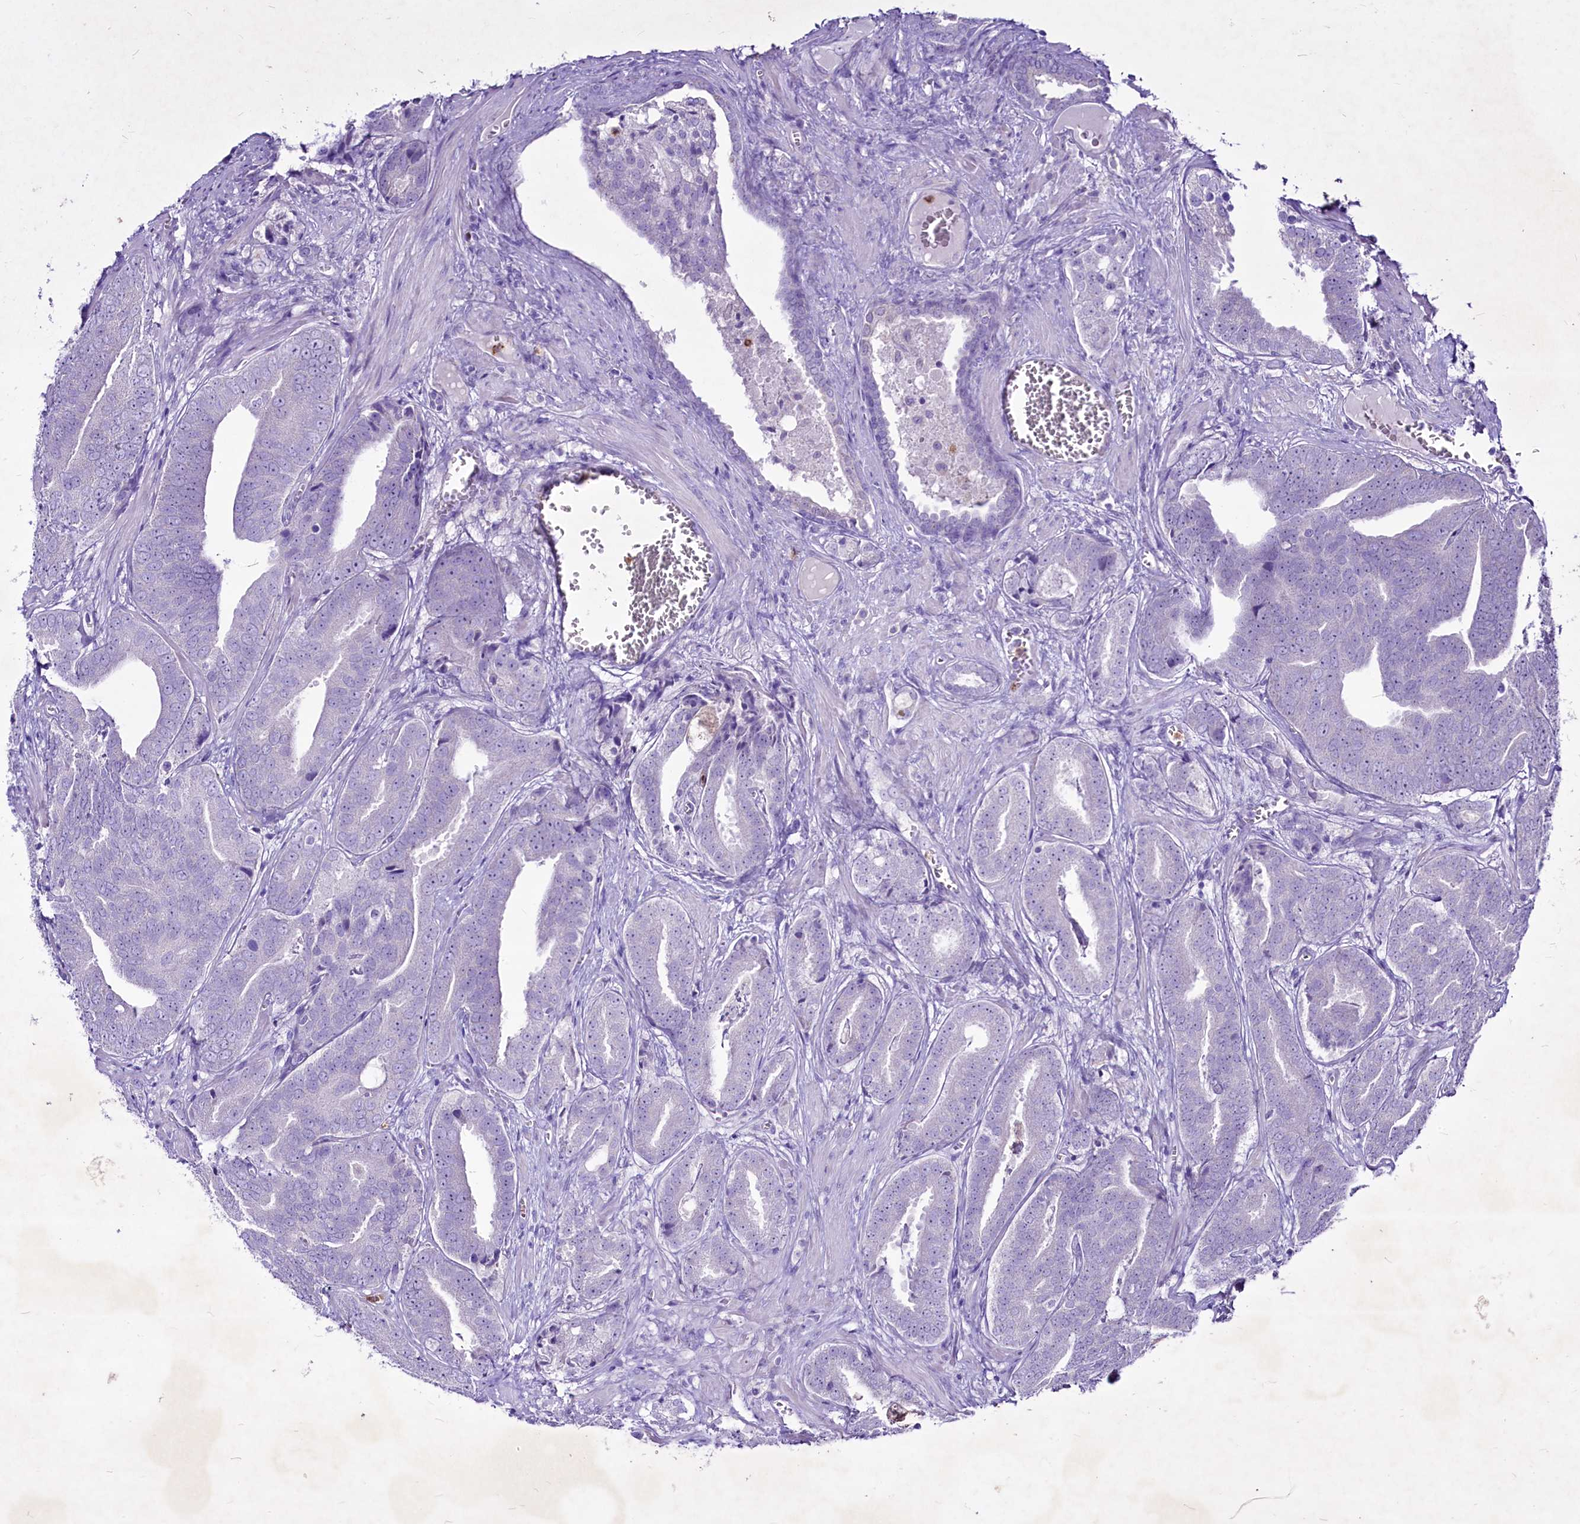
{"staining": {"intensity": "negative", "quantity": "none", "location": "none"}, "tissue": "prostate cancer", "cell_type": "Tumor cells", "image_type": "cancer", "snomed": [{"axis": "morphology", "description": "Adenocarcinoma, High grade"}, {"axis": "topography", "description": "Prostate"}], "caption": "Adenocarcinoma (high-grade) (prostate) was stained to show a protein in brown. There is no significant staining in tumor cells. Brightfield microscopy of immunohistochemistry (IHC) stained with DAB (3,3'-diaminobenzidine) (brown) and hematoxylin (blue), captured at high magnification.", "gene": "FAM209B", "patient": {"sex": "male", "age": 55}}